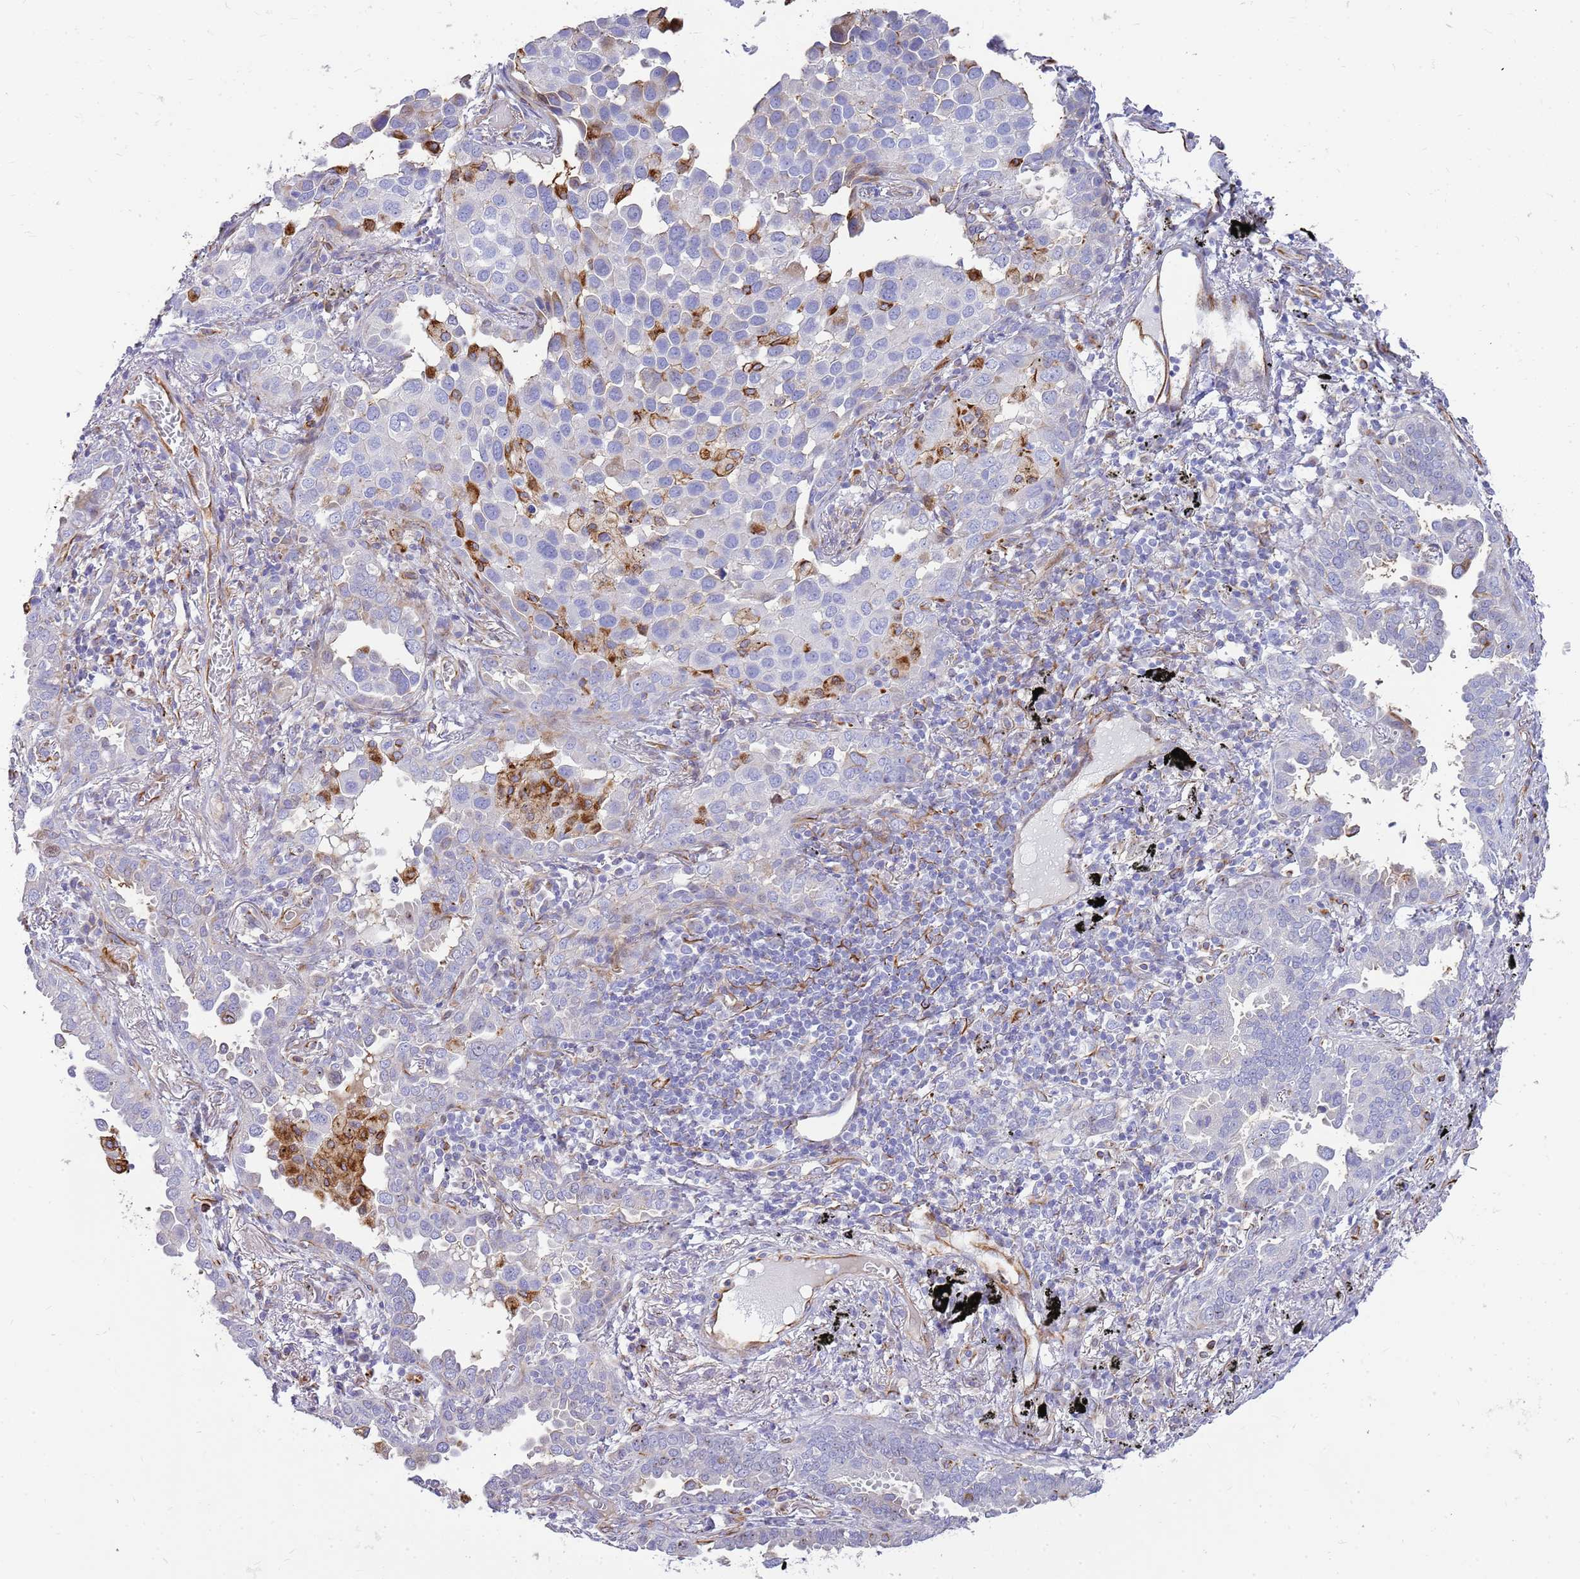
{"staining": {"intensity": "strong", "quantity": "<25%", "location": "cytoplasmic/membranous"}, "tissue": "lung cancer", "cell_type": "Tumor cells", "image_type": "cancer", "snomed": [{"axis": "morphology", "description": "Adenocarcinoma, NOS"}, {"axis": "topography", "description": "Lung"}], "caption": "This is an image of immunohistochemistry (IHC) staining of lung adenocarcinoma, which shows strong staining in the cytoplasmic/membranous of tumor cells.", "gene": "ZDHHC1", "patient": {"sex": "male", "age": 67}}